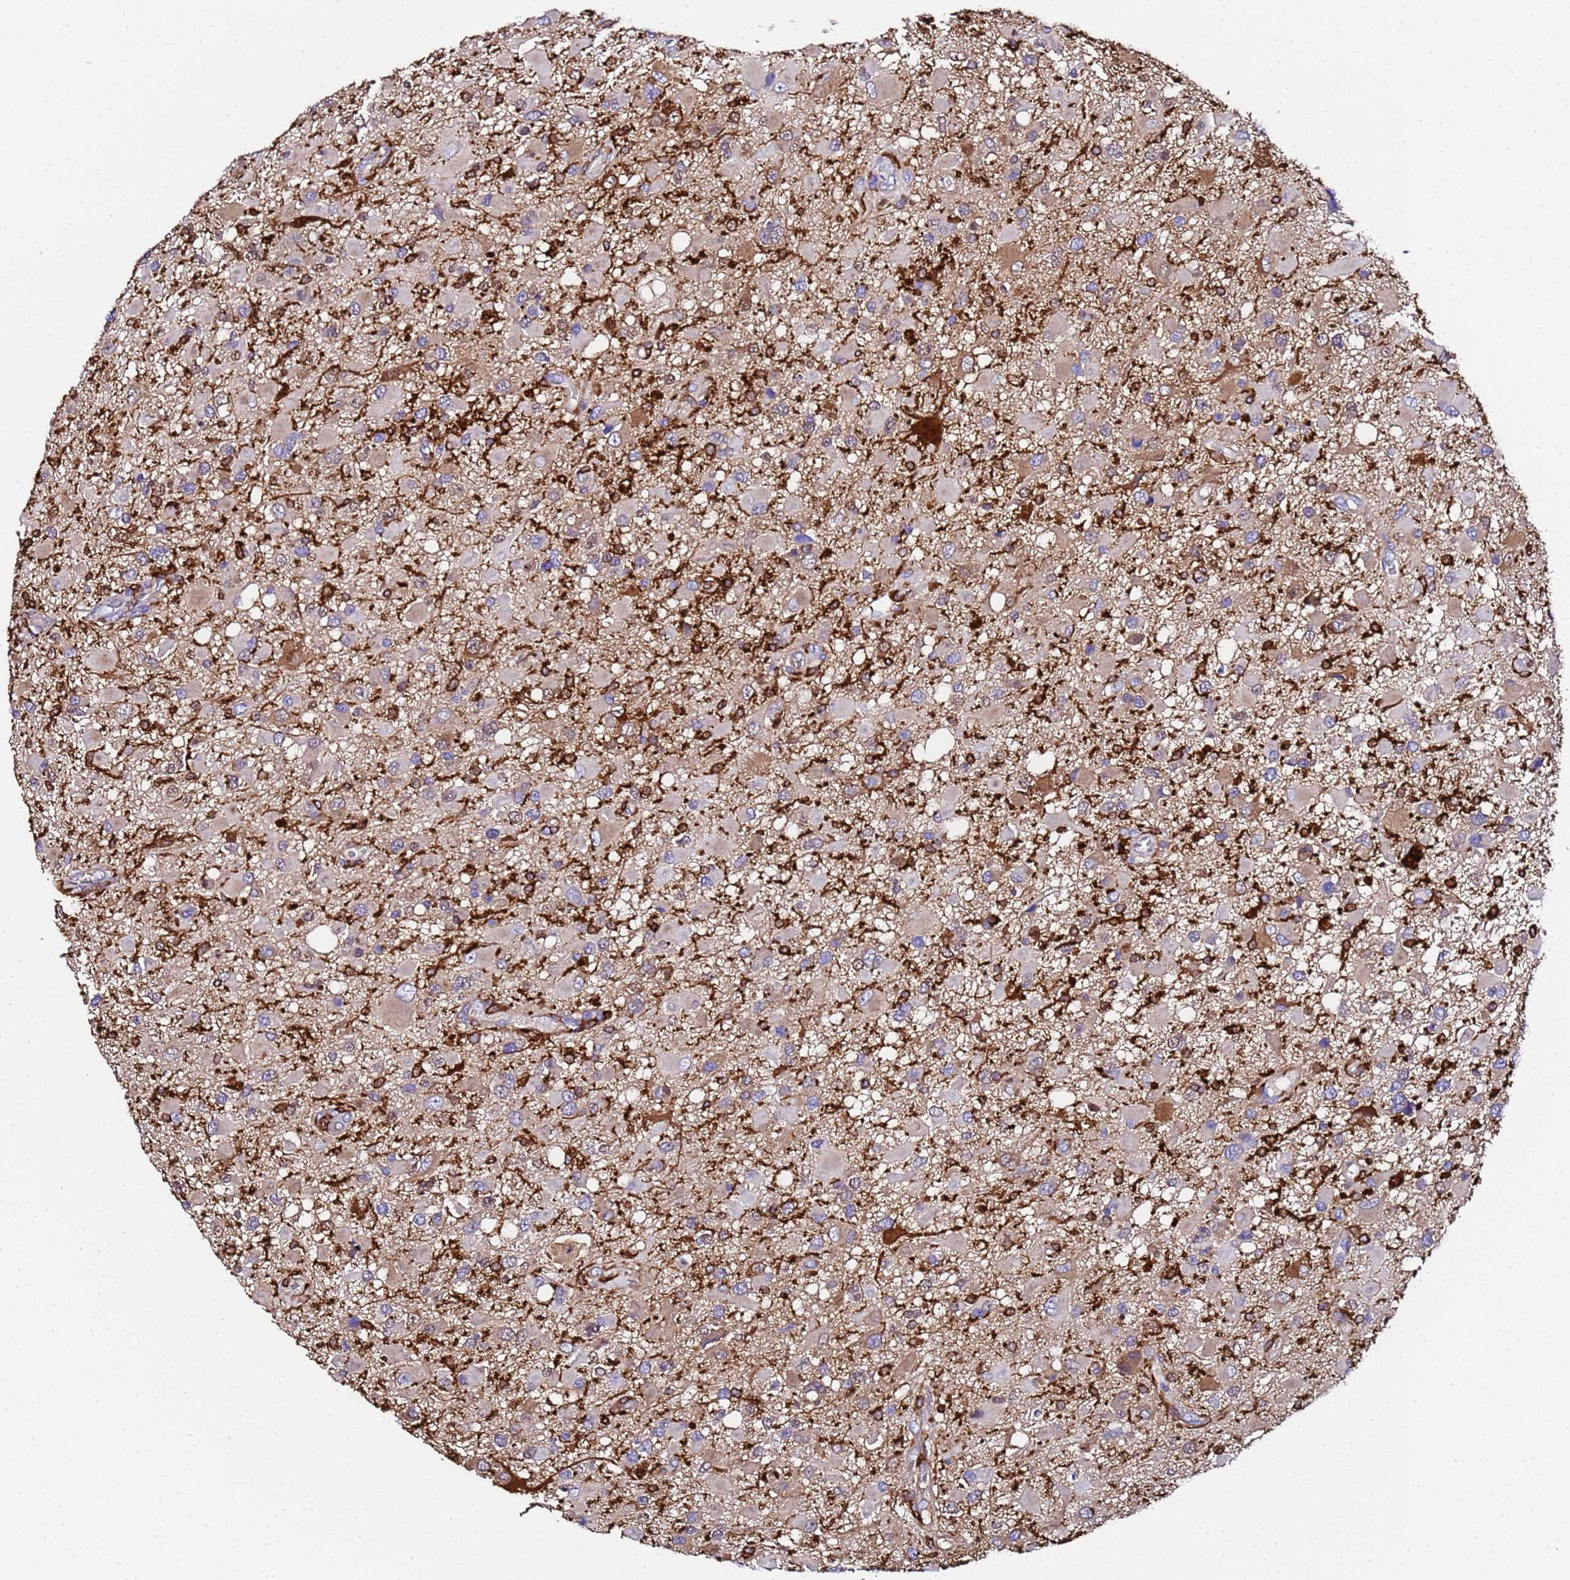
{"staining": {"intensity": "moderate", "quantity": "<25%", "location": "cytoplasmic/membranous"}, "tissue": "glioma", "cell_type": "Tumor cells", "image_type": "cancer", "snomed": [{"axis": "morphology", "description": "Glioma, malignant, High grade"}, {"axis": "topography", "description": "Brain"}], "caption": "A brown stain shows moderate cytoplasmic/membranous staining of a protein in malignant glioma (high-grade) tumor cells.", "gene": "FTL", "patient": {"sex": "male", "age": 53}}